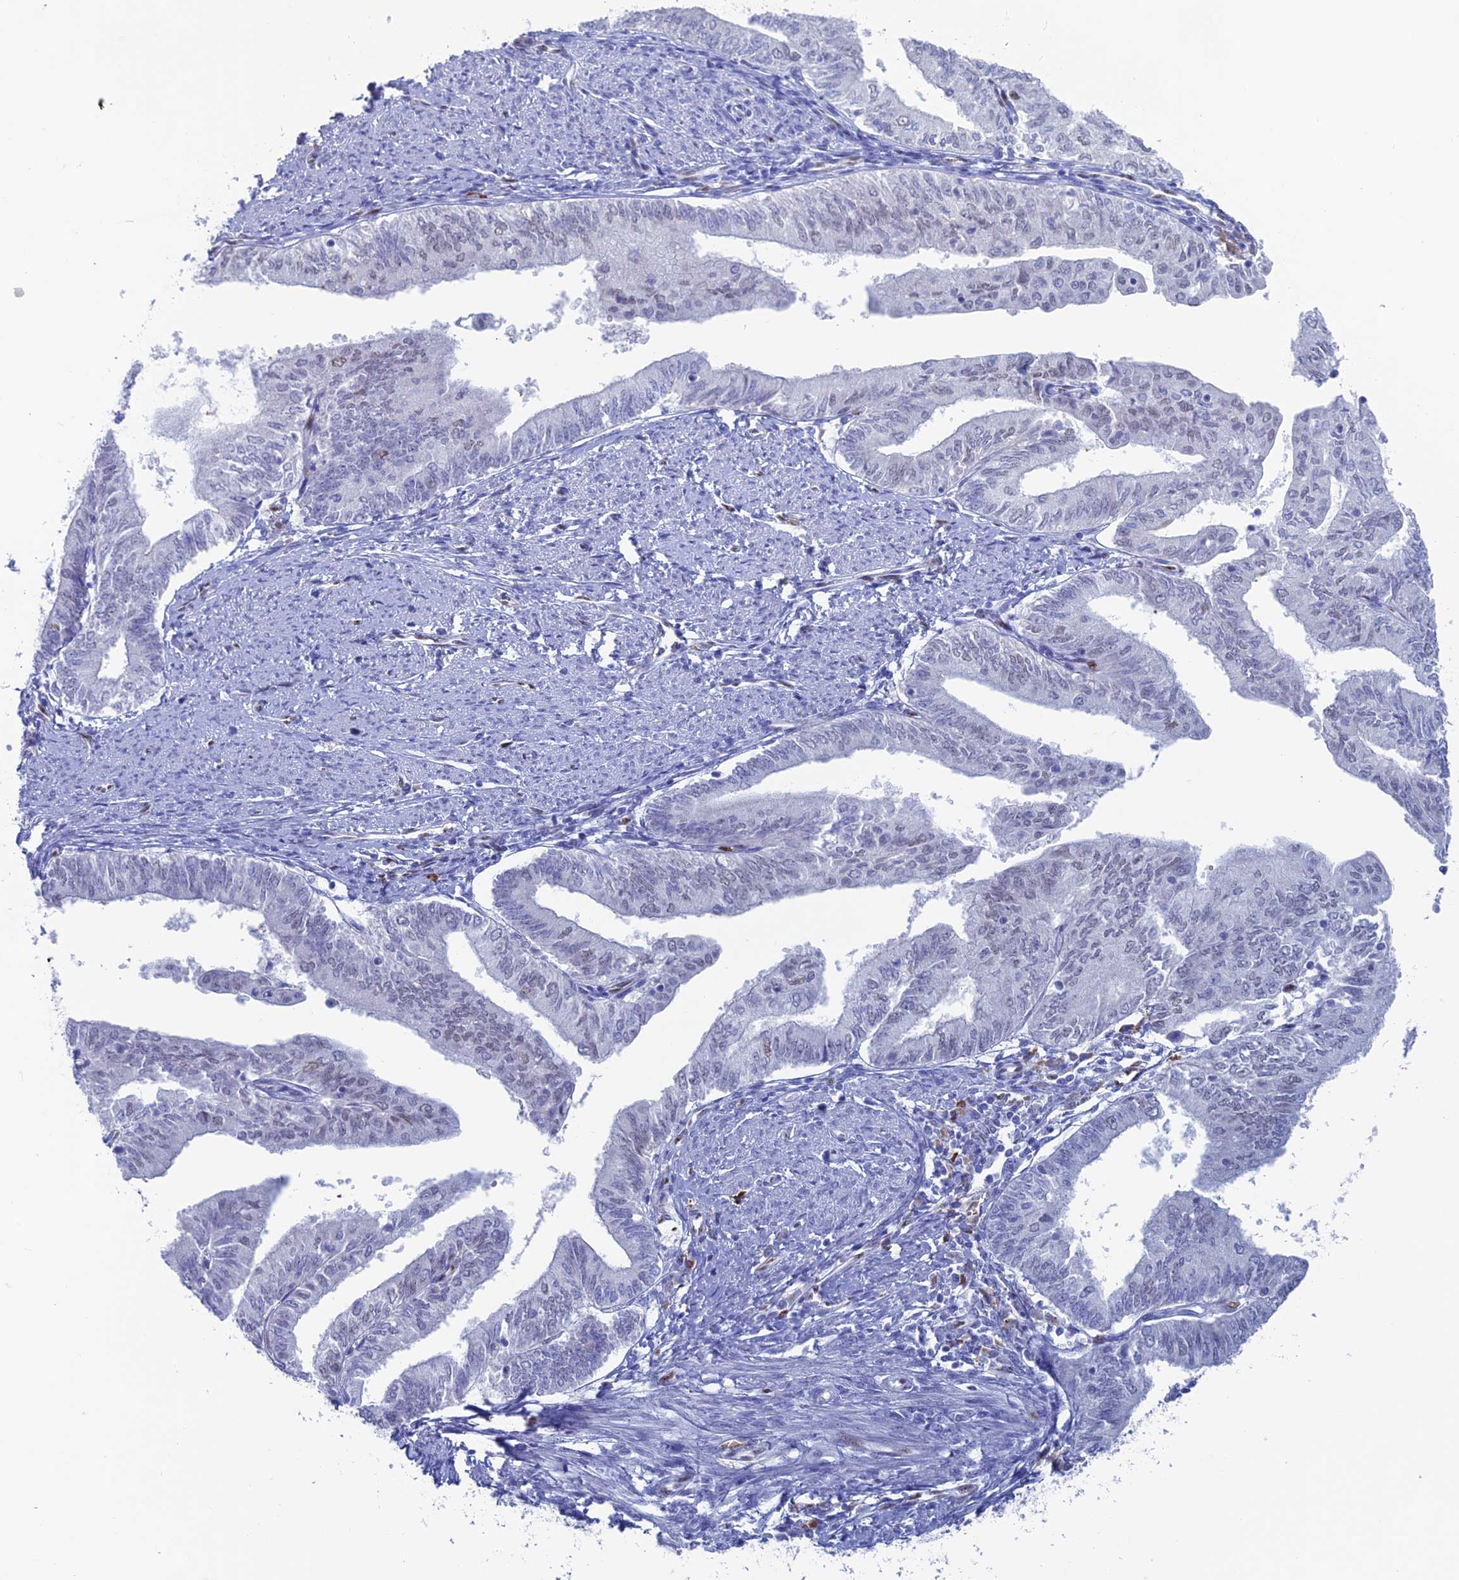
{"staining": {"intensity": "negative", "quantity": "none", "location": "none"}, "tissue": "endometrial cancer", "cell_type": "Tumor cells", "image_type": "cancer", "snomed": [{"axis": "morphology", "description": "Adenocarcinoma, NOS"}, {"axis": "topography", "description": "Endometrium"}], "caption": "Endometrial cancer was stained to show a protein in brown. There is no significant staining in tumor cells.", "gene": "NOL4L", "patient": {"sex": "female", "age": 66}}